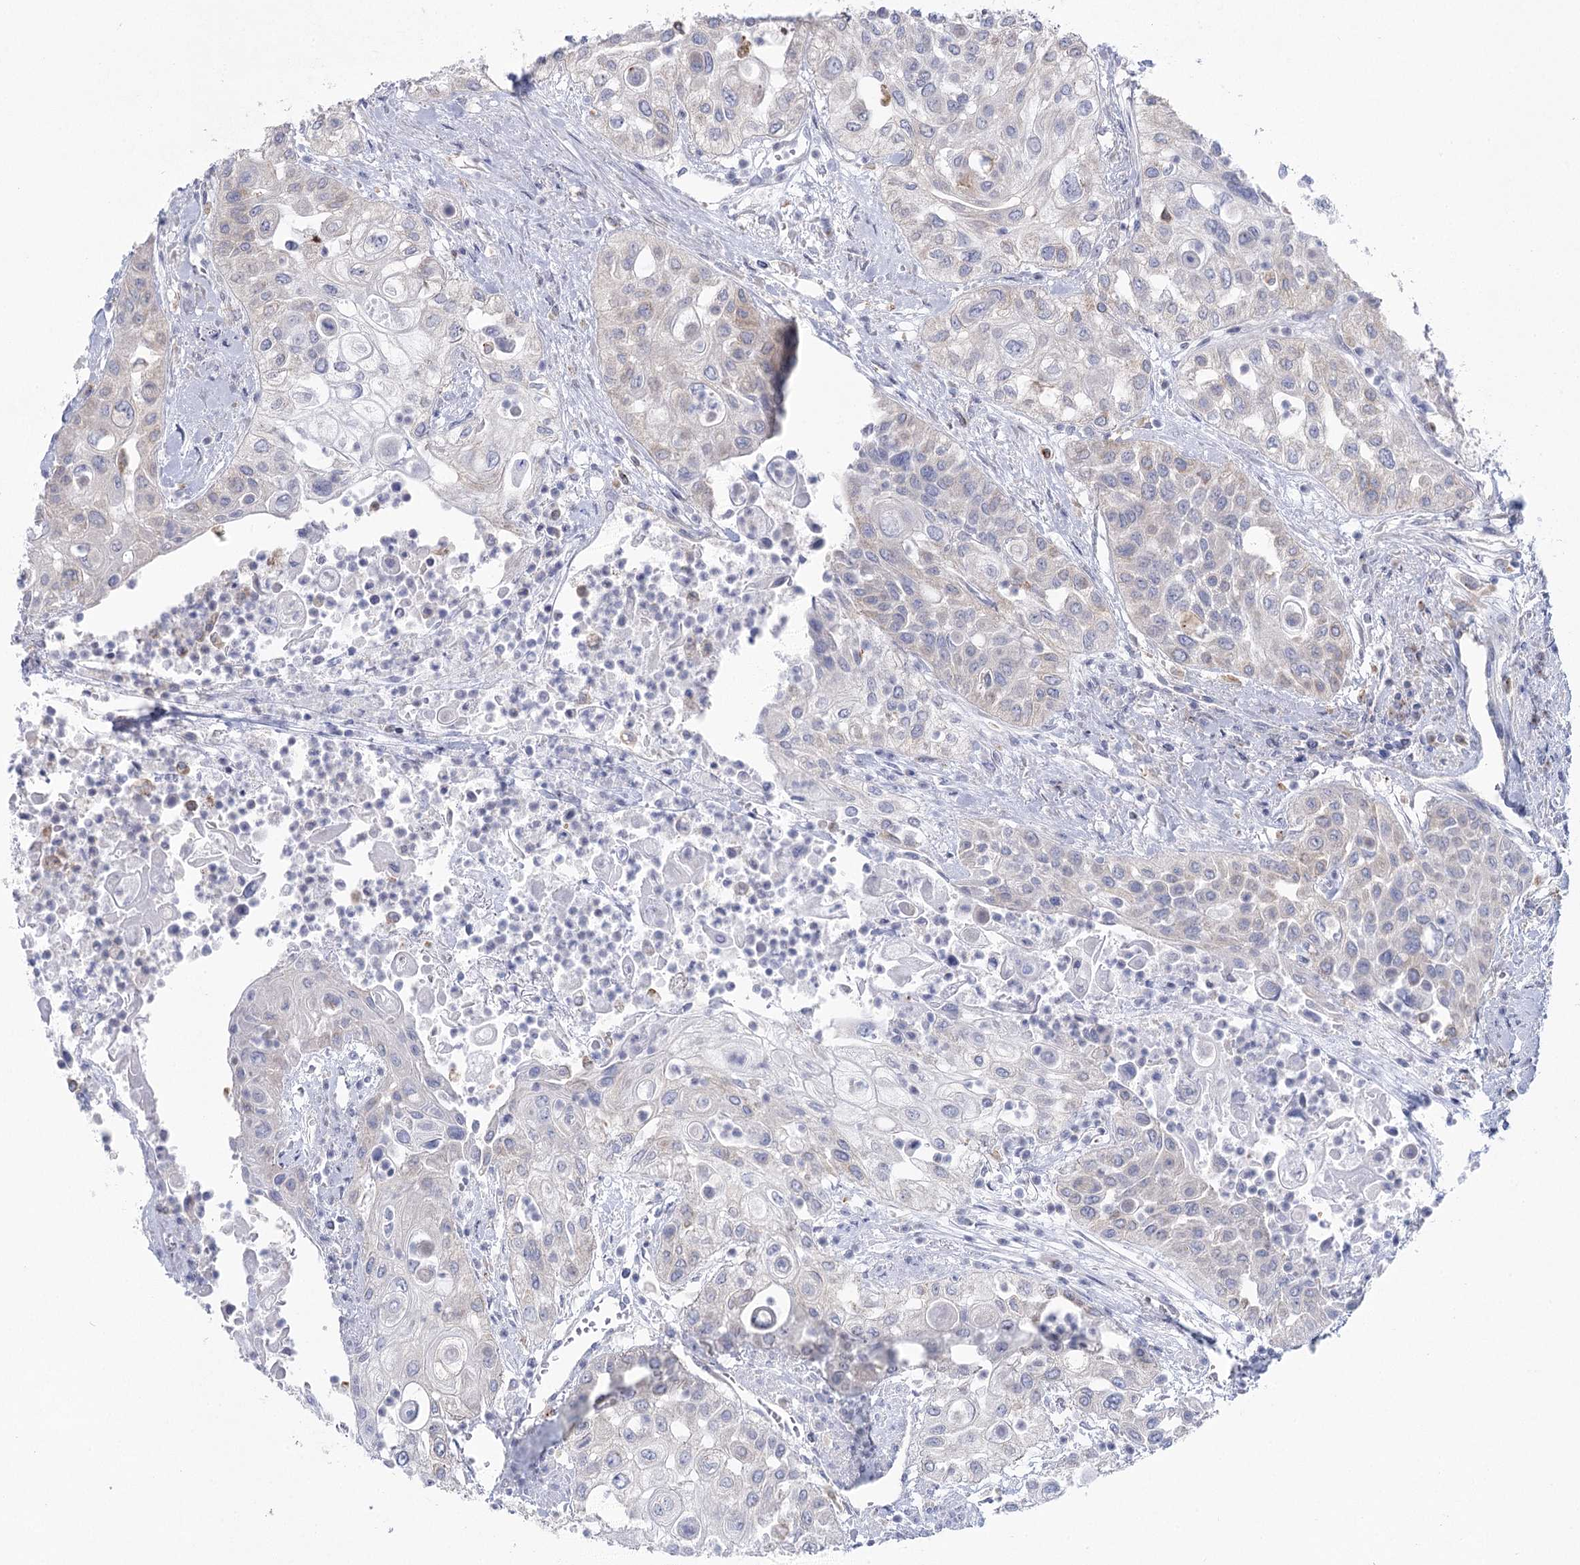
{"staining": {"intensity": "negative", "quantity": "none", "location": "none"}, "tissue": "urothelial cancer", "cell_type": "Tumor cells", "image_type": "cancer", "snomed": [{"axis": "morphology", "description": "Urothelial carcinoma, High grade"}, {"axis": "topography", "description": "Urinary bladder"}], "caption": "Immunohistochemical staining of human high-grade urothelial carcinoma demonstrates no significant positivity in tumor cells.", "gene": "CCDC88A", "patient": {"sex": "female", "age": 79}}